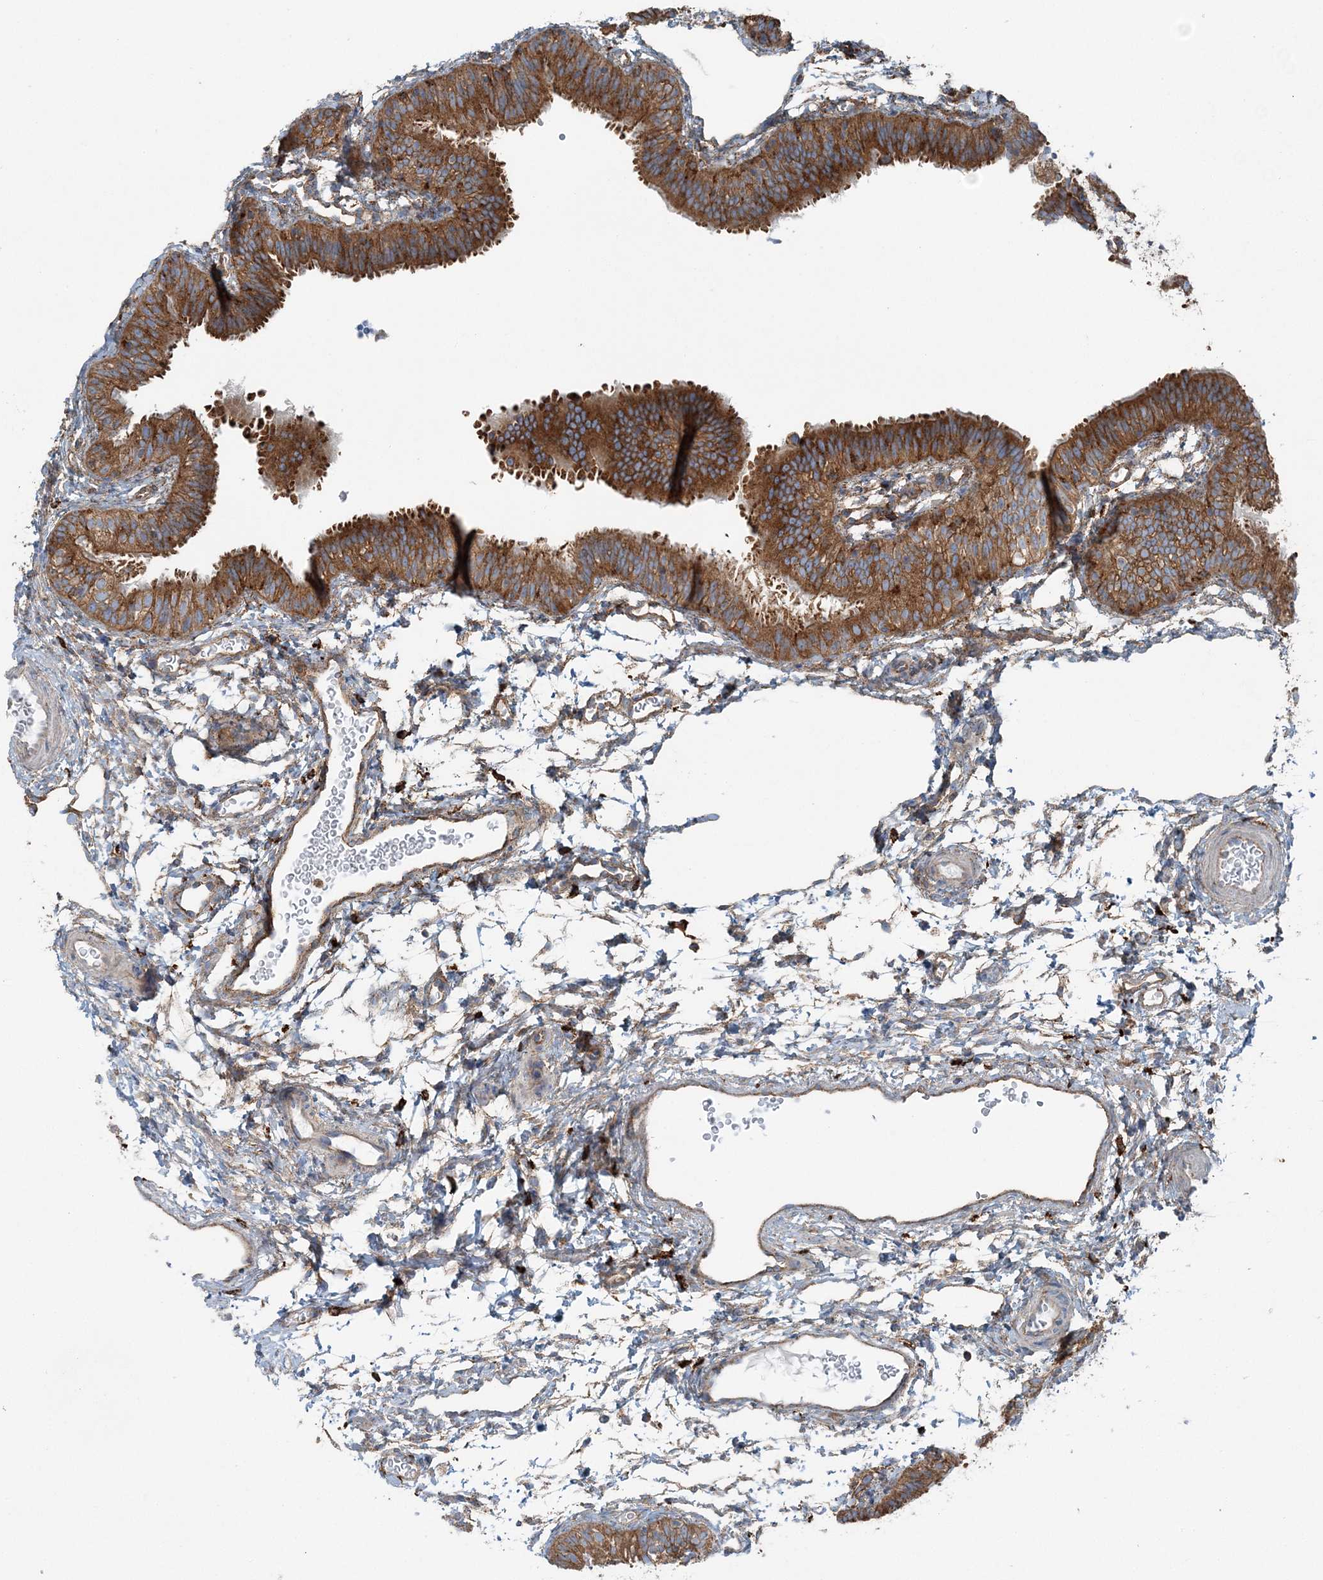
{"staining": {"intensity": "strong", "quantity": ">75%", "location": "cytoplasmic/membranous"}, "tissue": "fallopian tube", "cell_type": "Glandular cells", "image_type": "normal", "snomed": [{"axis": "morphology", "description": "Normal tissue, NOS"}, {"axis": "topography", "description": "Fallopian tube"}], "caption": "Strong cytoplasmic/membranous positivity is identified in about >75% of glandular cells in unremarkable fallopian tube.", "gene": "SNX2", "patient": {"sex": "female", "age": 35}}